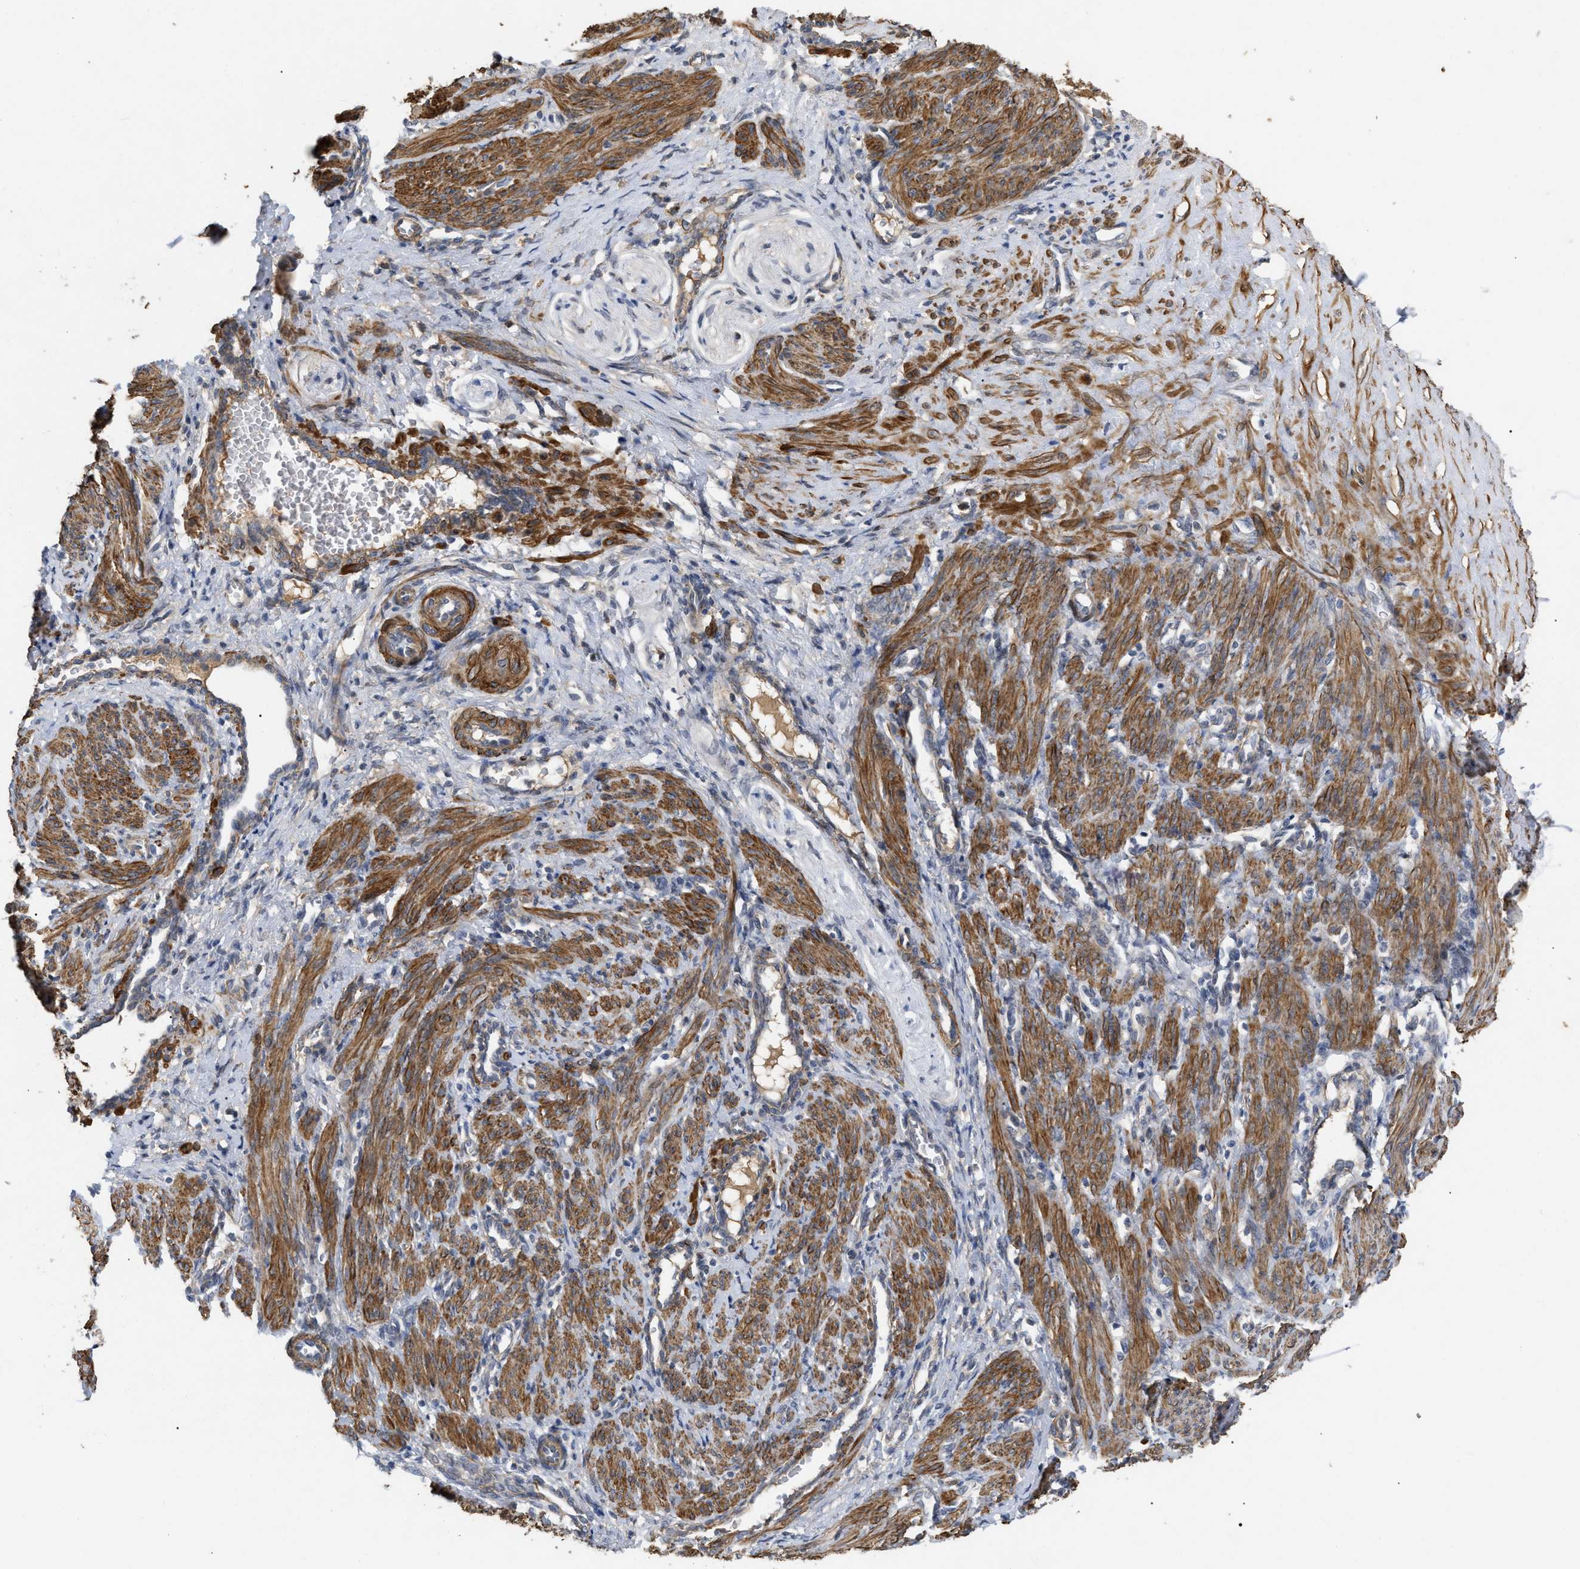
{"staining": {"intensity": "strong", "quantity": ">75%", "location": "cytoplasmic/membranous"}, "tissue": "smooth muscle", "cell_type": "Smooth muscle cells", "image_type": "normal", "snomed": [{"axis": "morphology", "description": "Normal tissue, NOS"}, {"axis": "topography", "description": "Endometrium"}], "caption": "Immunohistochemical staining of normal smooth muscle demonstrates high levels of strong cytoplasmic/membranous expression in approximately >75% of smooth muscle cells.", "gene": "ST6GALNAC6", "patient": {"sex": "female", "age": 33}}